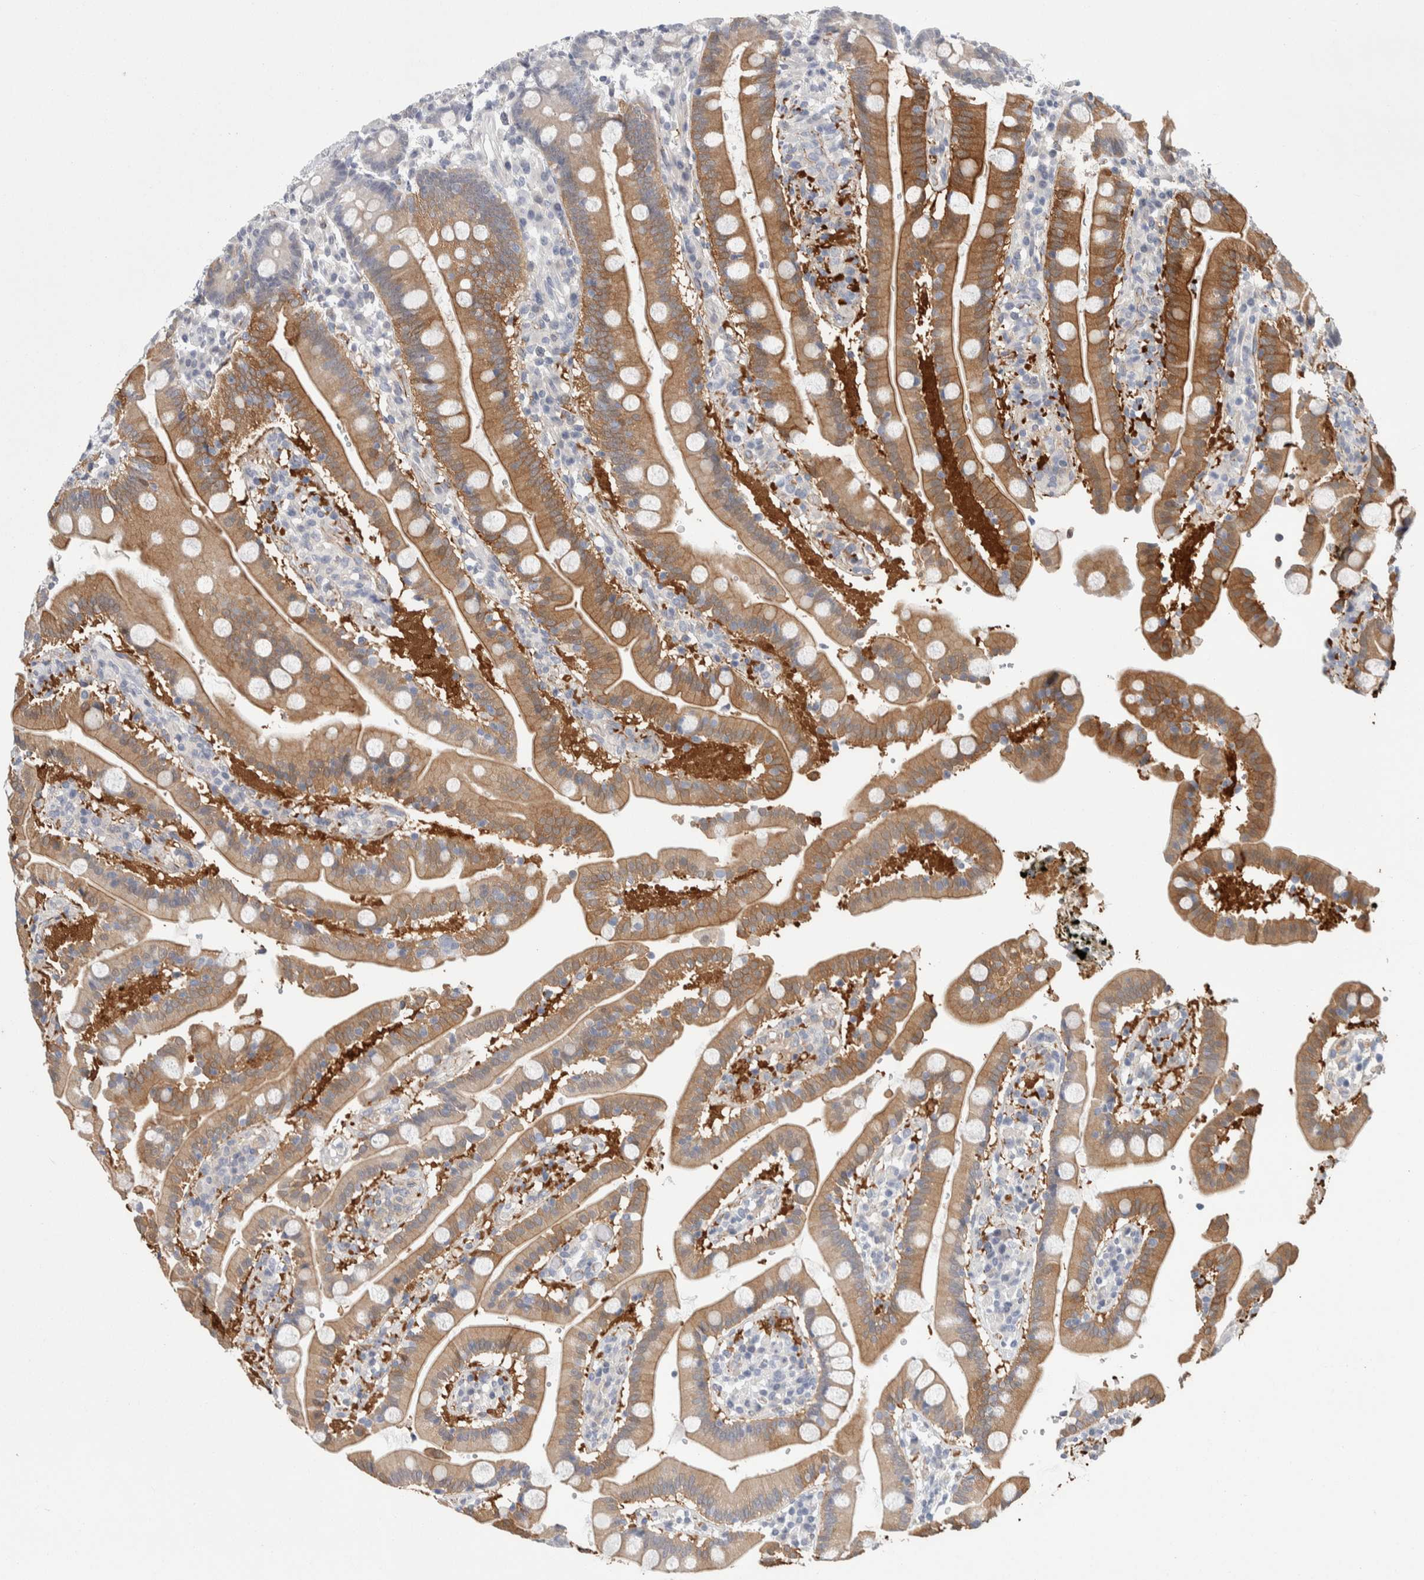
{"staining": {"intensity": "moderate", "quantity": ">75%", "location": "cytoplasmic/membranous"}, "tissue": "duodenum", "cell_type": "Glandular cells", "image_type": "normal", "snomed": [{"axis": "morphology", "description": "Normal tissue, NOS"}, {"axis": "topography", "description": "Small intestine, NOS"}], "caption": "About >75% of glandular cells in benign human duodenum show moderate cytoplasmic/membranous protein staining as visualized by brown immunohistochemical staining.", "gene": "ZNF862", "patient": {"sex": "female", "age": 71}}